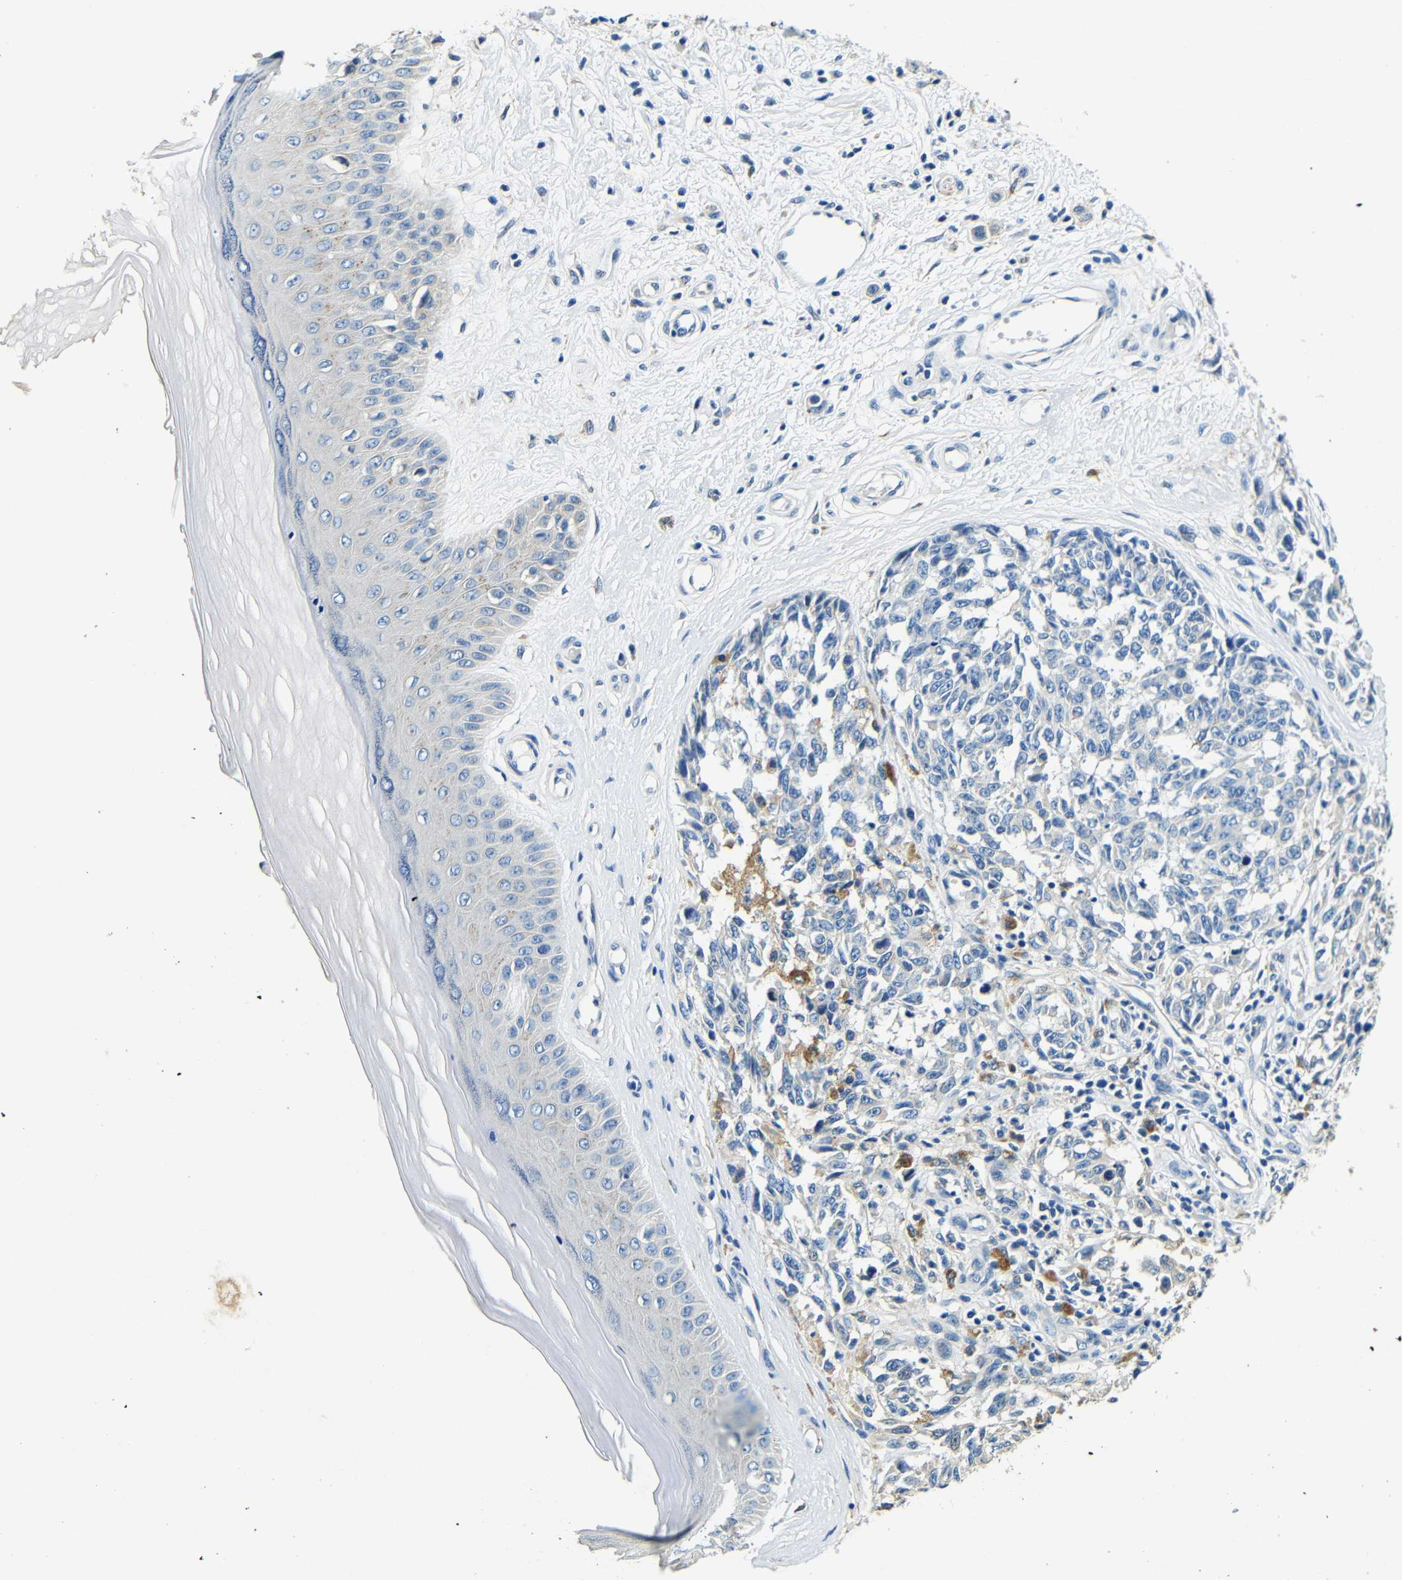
{"staining": {"intensity": "negative", "quantity": "none", "location": "none"}, "tissue": "melanoma", "cell_type": "Tumor cells", "image_type": "cancer", "snomed": [{"axis": "morphology", "description": "Malignant melanoma, NOS"}, {"axis": "topography", "description": "Skin"}], "caption": "There is no significant staining in tumor cells of malignant melanoma. (Immunohistochemistry (ihc), brightfield microscopy, high magnification).", "gene": "FMO5", "patient": {"sex": "female", "age": 64}}